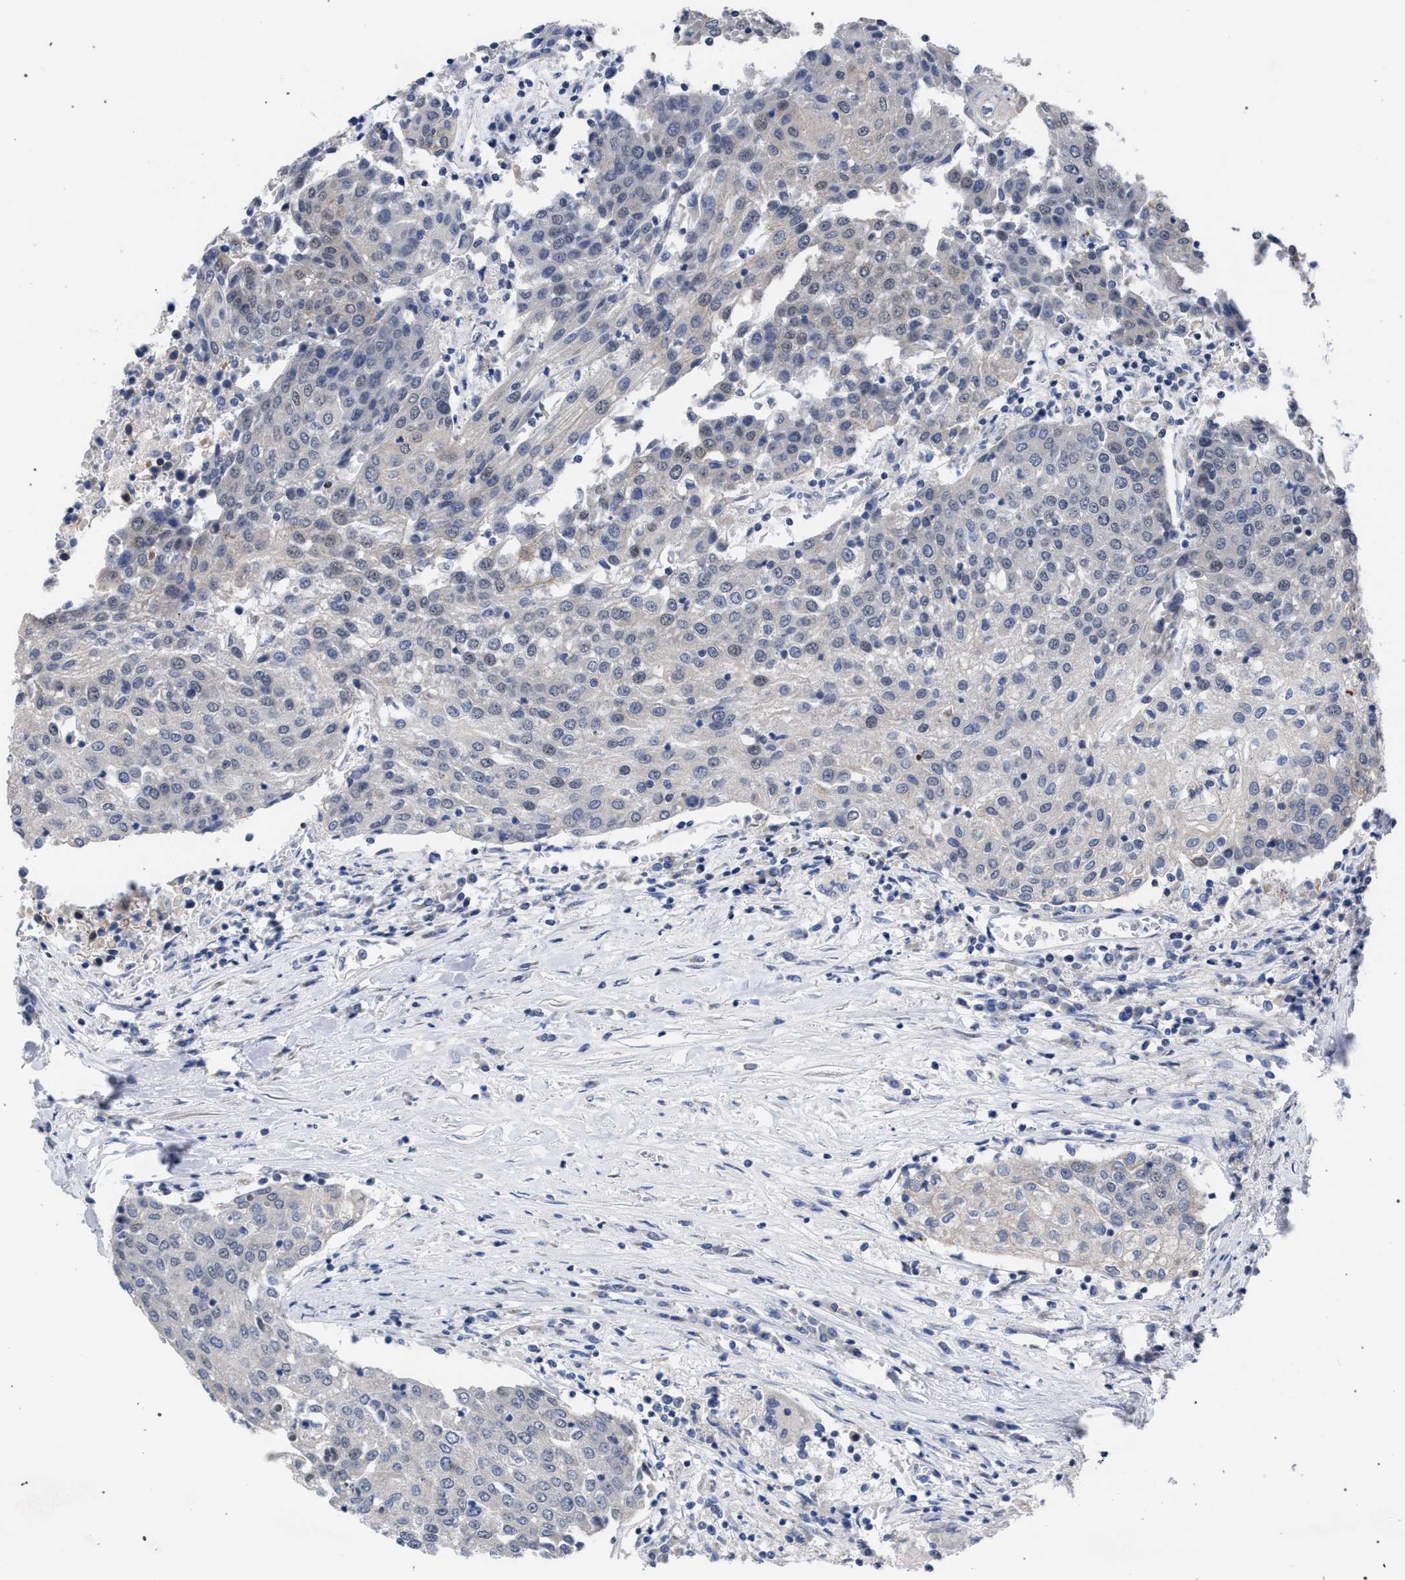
{"staining": {"intensity": "negative", "quantity": "none", "location": "none"}, "tissue": "urothelial cancer", "cell_type": "Tumor cells", "image_type": "cancer", "snomed": [{"axis": "morphology", "description": "Urothelial carcinoma, High grade"}, {"axis": "topography", "description": "Urinary bladder"}], "caption": "DAB immunohistochemical staining of urothelial cancer reveals no significant expression in tumor cells. Brightfield microscopy of immunohistochemistry stained with DAB (3,3'-diaminobenzidine) (brown) and hematoxylin (blue), captured at high magnification.", "gene": "GOLGA2", "patient": {"sex": "female", "age": 85}}